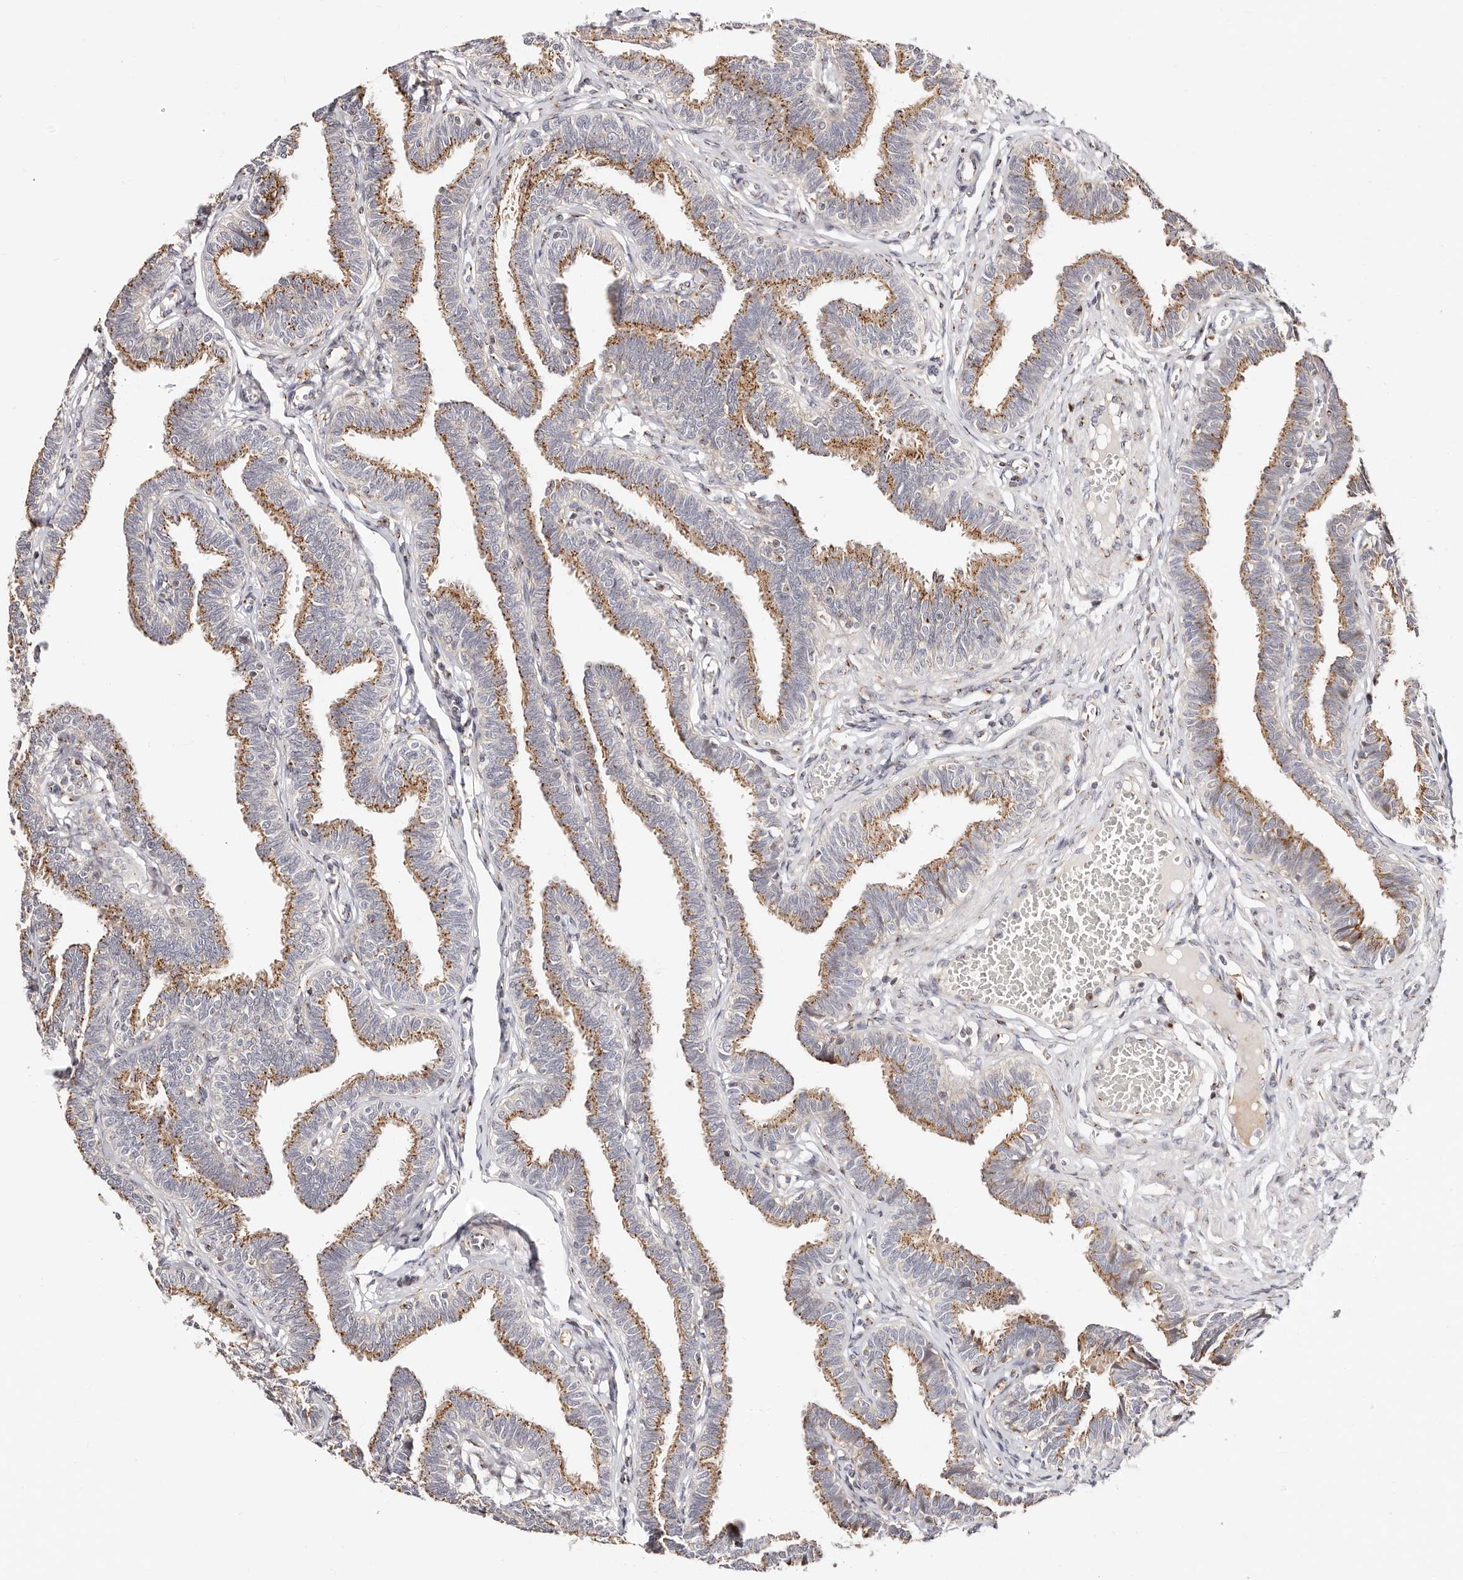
{"staining": {"intensity": "moderate", "quantity": ">75%", "location": "cytoplasmic/membranous"}, "tissue": "fallopian tube", "cell_type": "Glandular cells", "image_type": "normal", "snomed": [{"axis": "morphology", "description": "Normal tissue, NOS"}, {"axis": "topography", "description": "Fallopian tube"}, {"axis": "topography", "description": "Ovary"}], "caption": "The histopathology image exhibits a brown stain indicating the presence of a protein in the cytoplasmic/membranous of glandular cells in fallopian tube.", "gene": "MAPK6", "patient": {"sex": "female", "age": 23}}